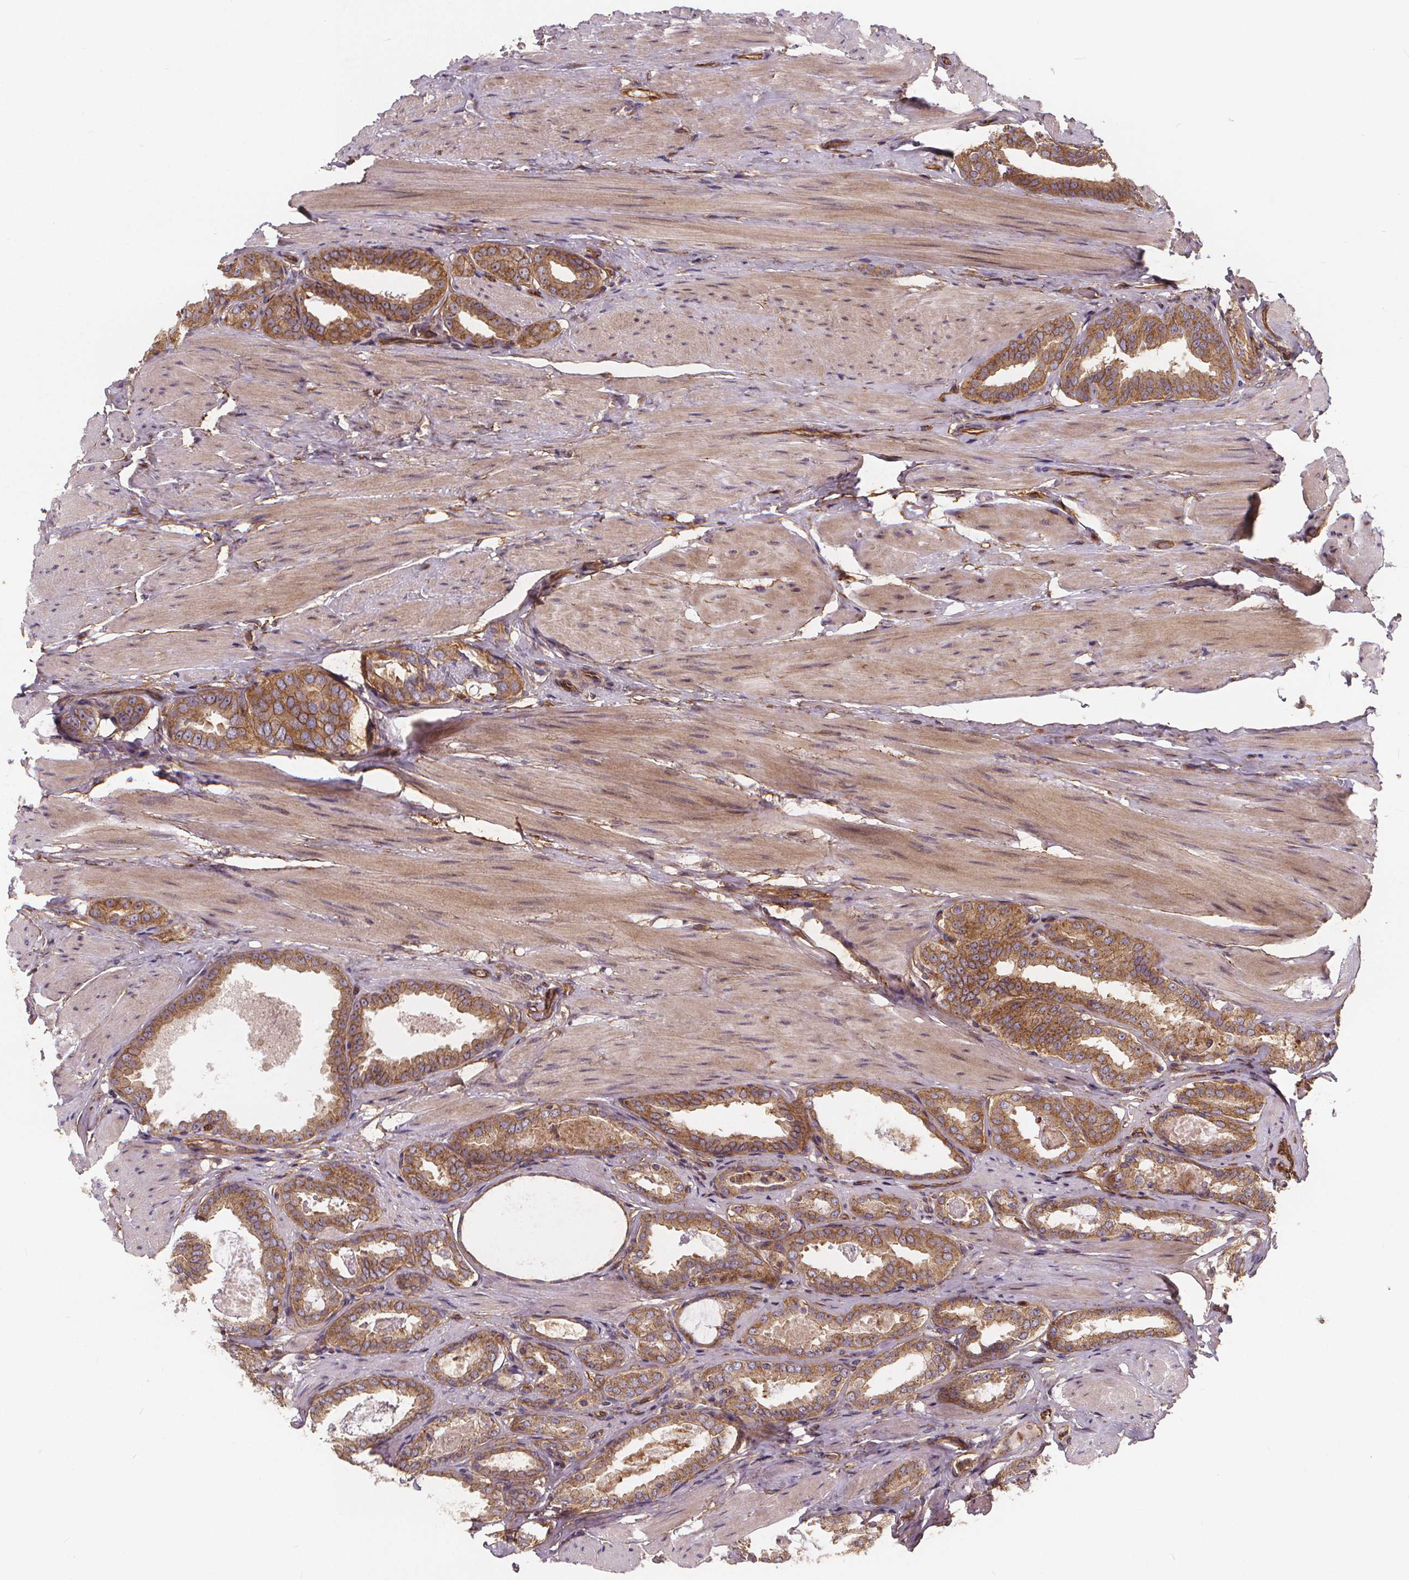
{"staining": {"intensity": "moderate", "quantity": ">75%", "location": "cytoplasmic/membranous"}, "tissue": "prostate cancer", "cell_type": "Tumor cells", "image_type": "cancer", "snomed": [{"axis": "morphology", "description": "Adenocarcinoma, High grade"}, {"axis": "topography", "description": "Prostate"}], "caption": "This image displays high-grade adenocarcinoma (prostate) stained with immunohistochemistry to label a protein in brown. The cytoplasmic/membranous of tumor cells show moderate positivity for the protein. Nuclei are counter-stained blue.", "gene": "CLINT1", "patient": {"sex": "male", "age": 63}}